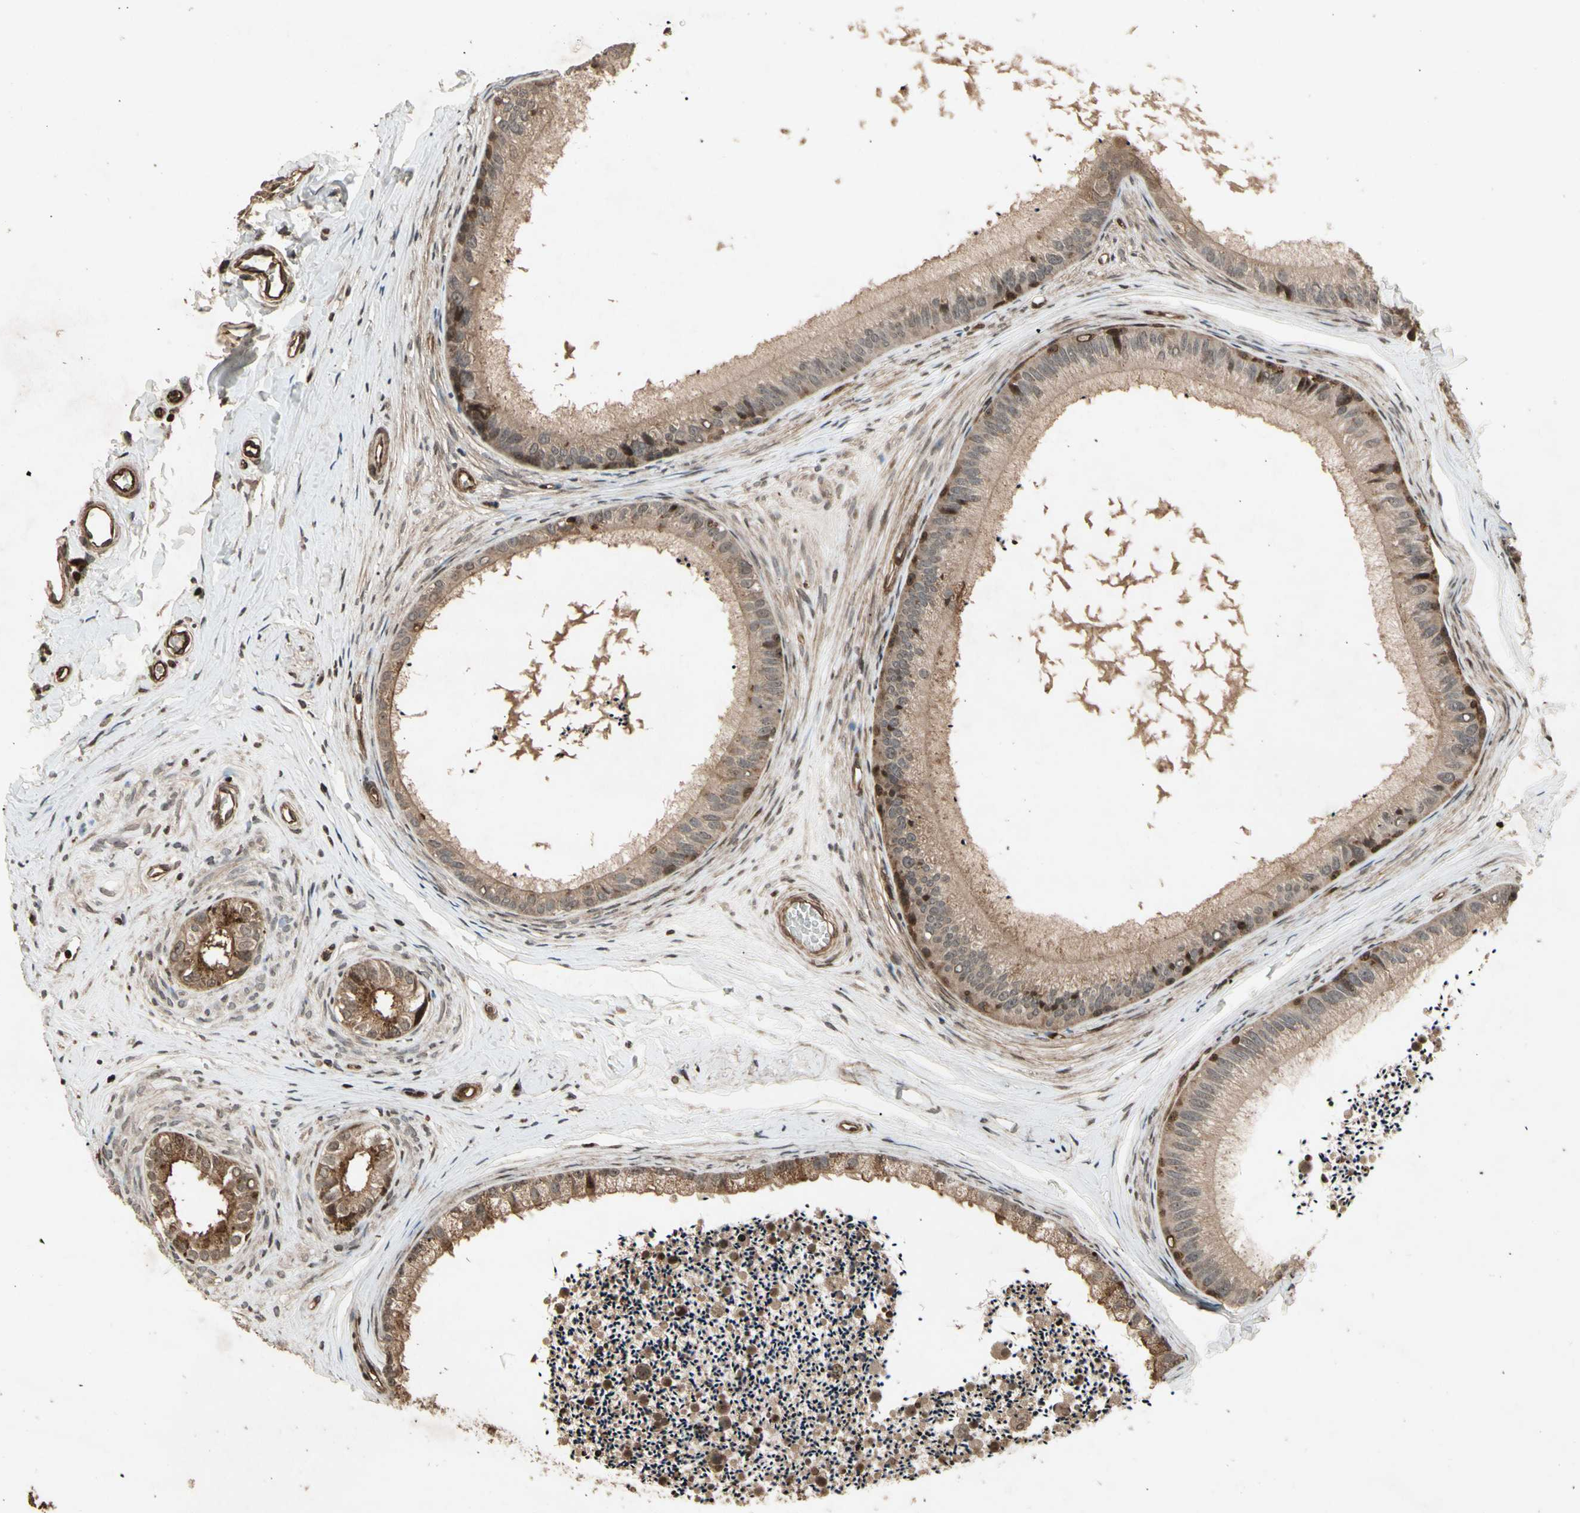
{"staining": {"intensity": "moderate", "quantity": ">75%", "location": "cytoplasmic/membranous"}, "tissue": "epididymis", "cell_type": "Glandular cells", "image_type": "normal", "snomed": [{"axis": "morphology", "description": "Normal tissue, NOS"}, {"axis": "topography", "description": "Epididymis"}], "caption": "Epididymis stained with IHC displays moderate cytoplasmic/membranous positivity in about >75% of glandular cells.", "gene": "GLRX", "patient": {"sex": "male", "age": 56}}